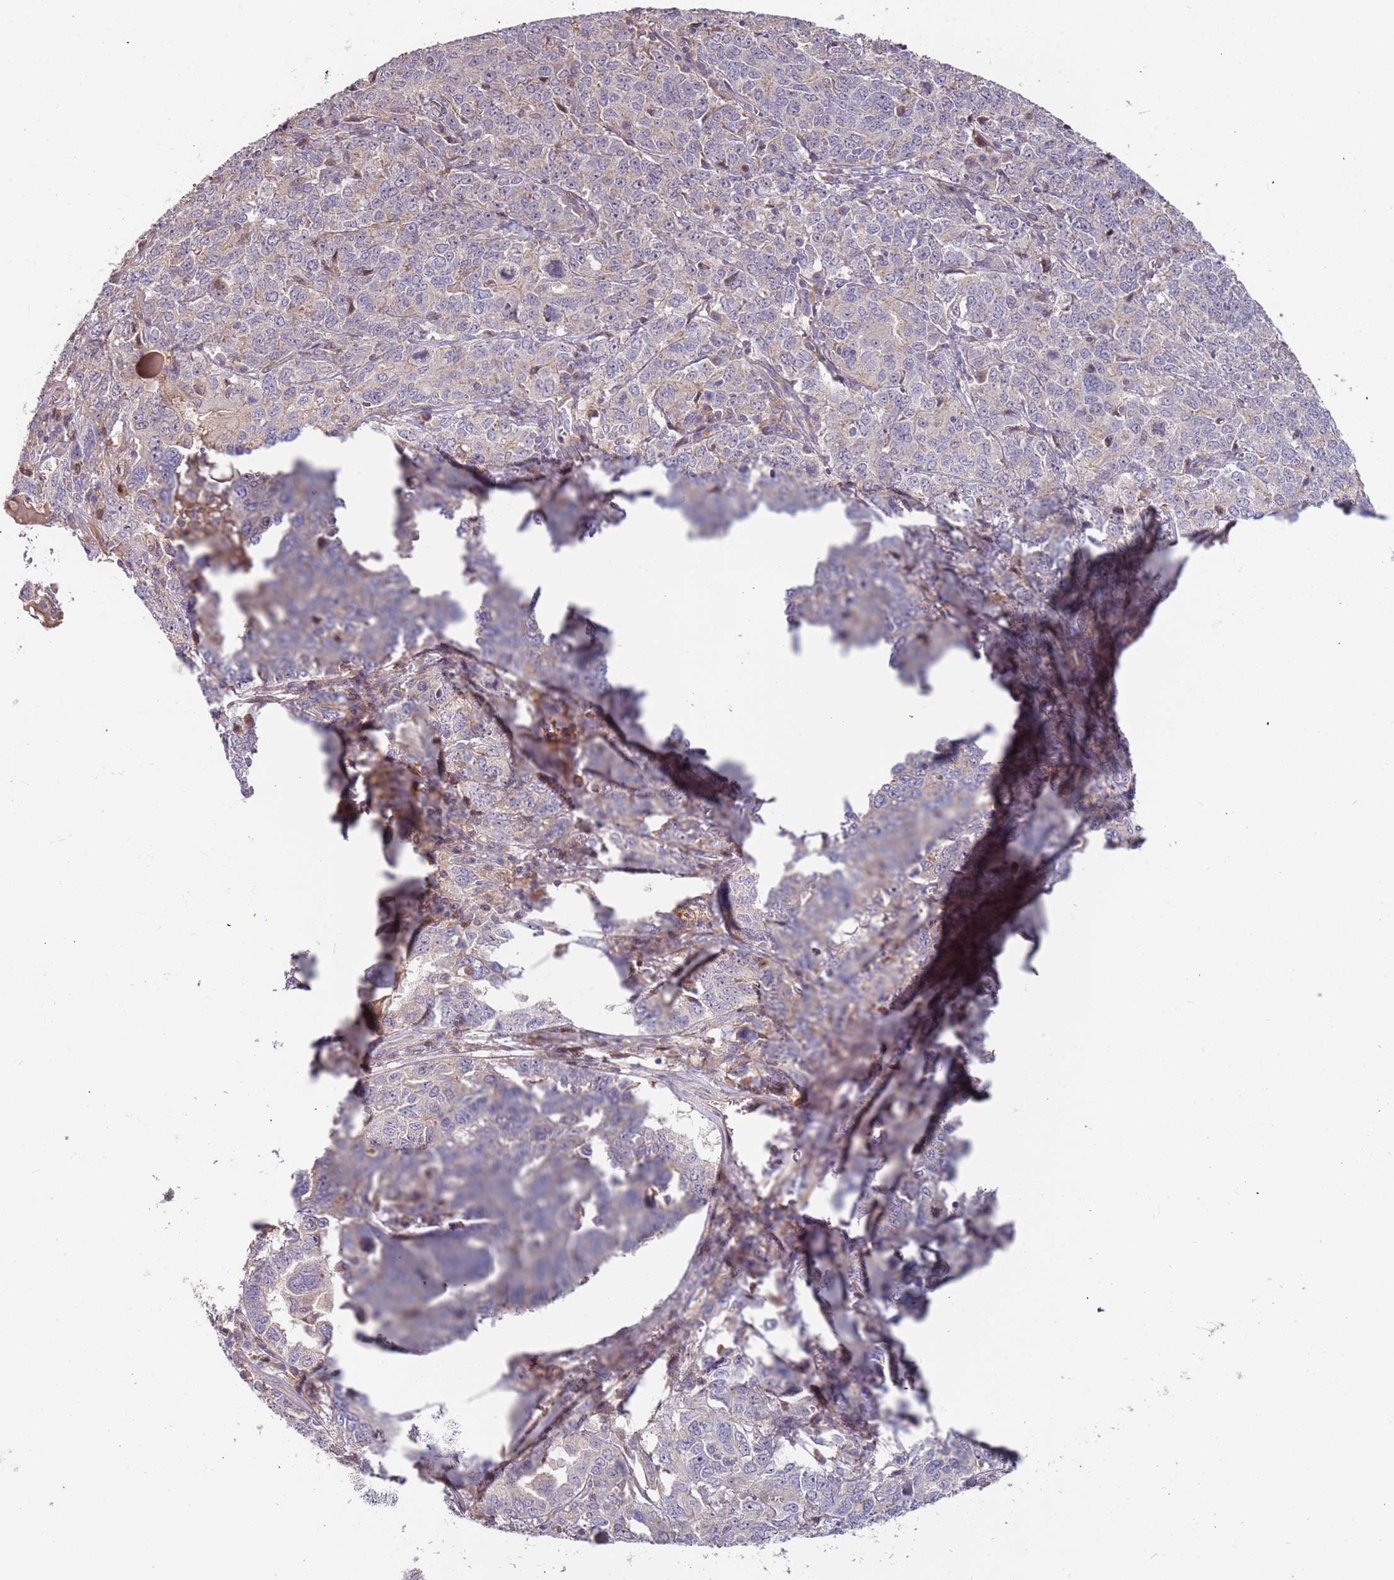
{"staining": {"intensity": "negative", "quantity": "none", "location": "none"}, "tissue": "ovarian cancer", "cell_type": "Tumor cells", "image_type": "cancer", "snomed": [{"axis": "morphology", "description": "Carcinoma, endometroid"}, {"axis": "topography", "description": "Ovary"}], "caption": "Immunohistochemical staining of human ovarian cancer demonstrates no significant positivity in tumor cells.", "gene": "TRAPPC6B", "patient": {"sex": "female", "age": 62}}